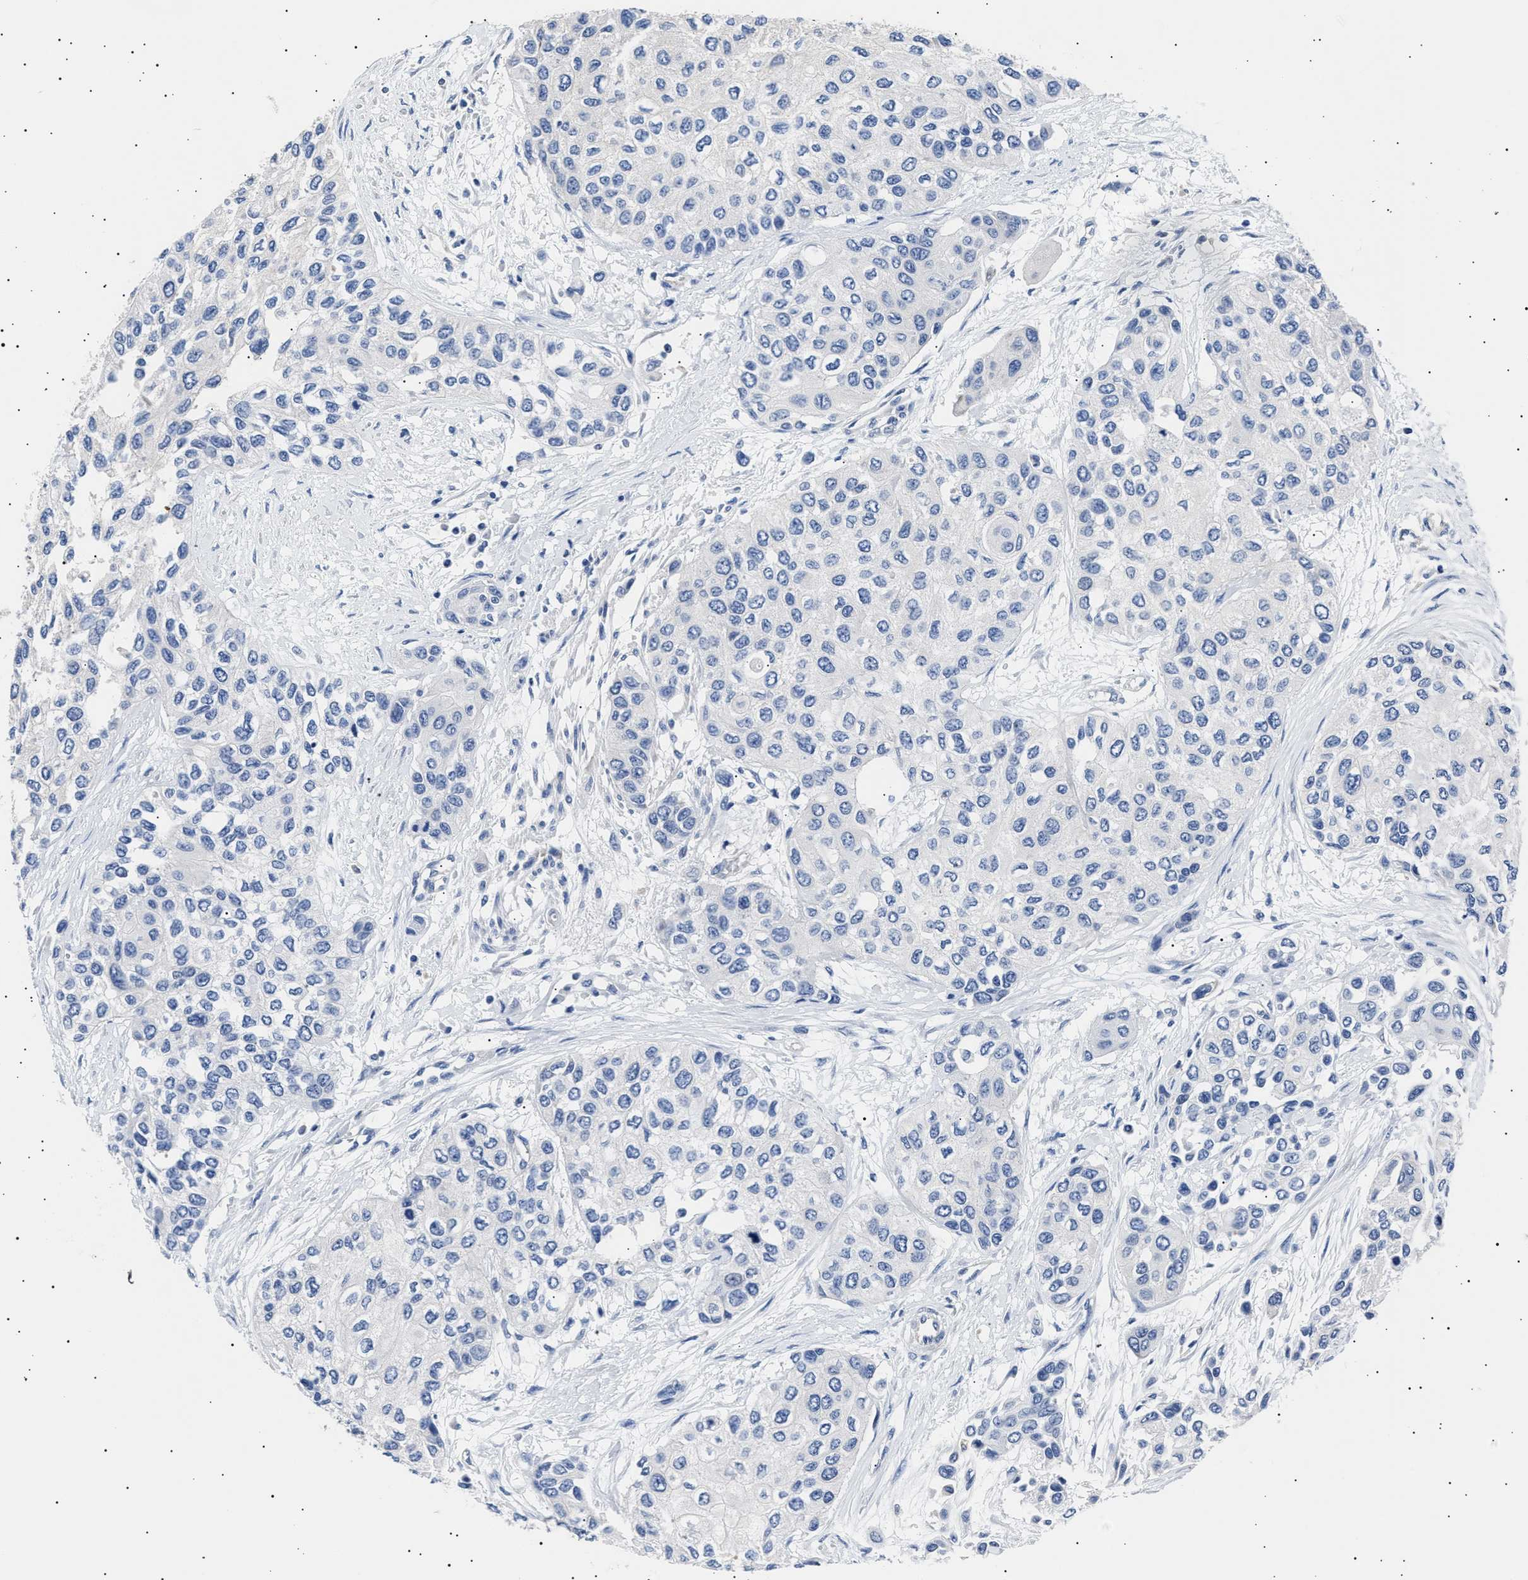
{"staining": {"intensity": "negative", "quantity": "none", "location": "none"}, "tissue": "urothelial cancer", "cell_type": "Tumor cells", "image_type": "cancer", "snomed": [{"axis": "morphology", "description": "Urothelial carcinoma, High grade"}, {"axis": "topography", "description": "Urinary bladder"}], "caption": "Tumor cells show no significant protein expression in high-grade urothelial carcinoma. (DAB immunohistochemistry (IHC) with hematoxylin counter stain).", "gene": "HEMGN", "patient": {"sex": "female", "age": 56}}